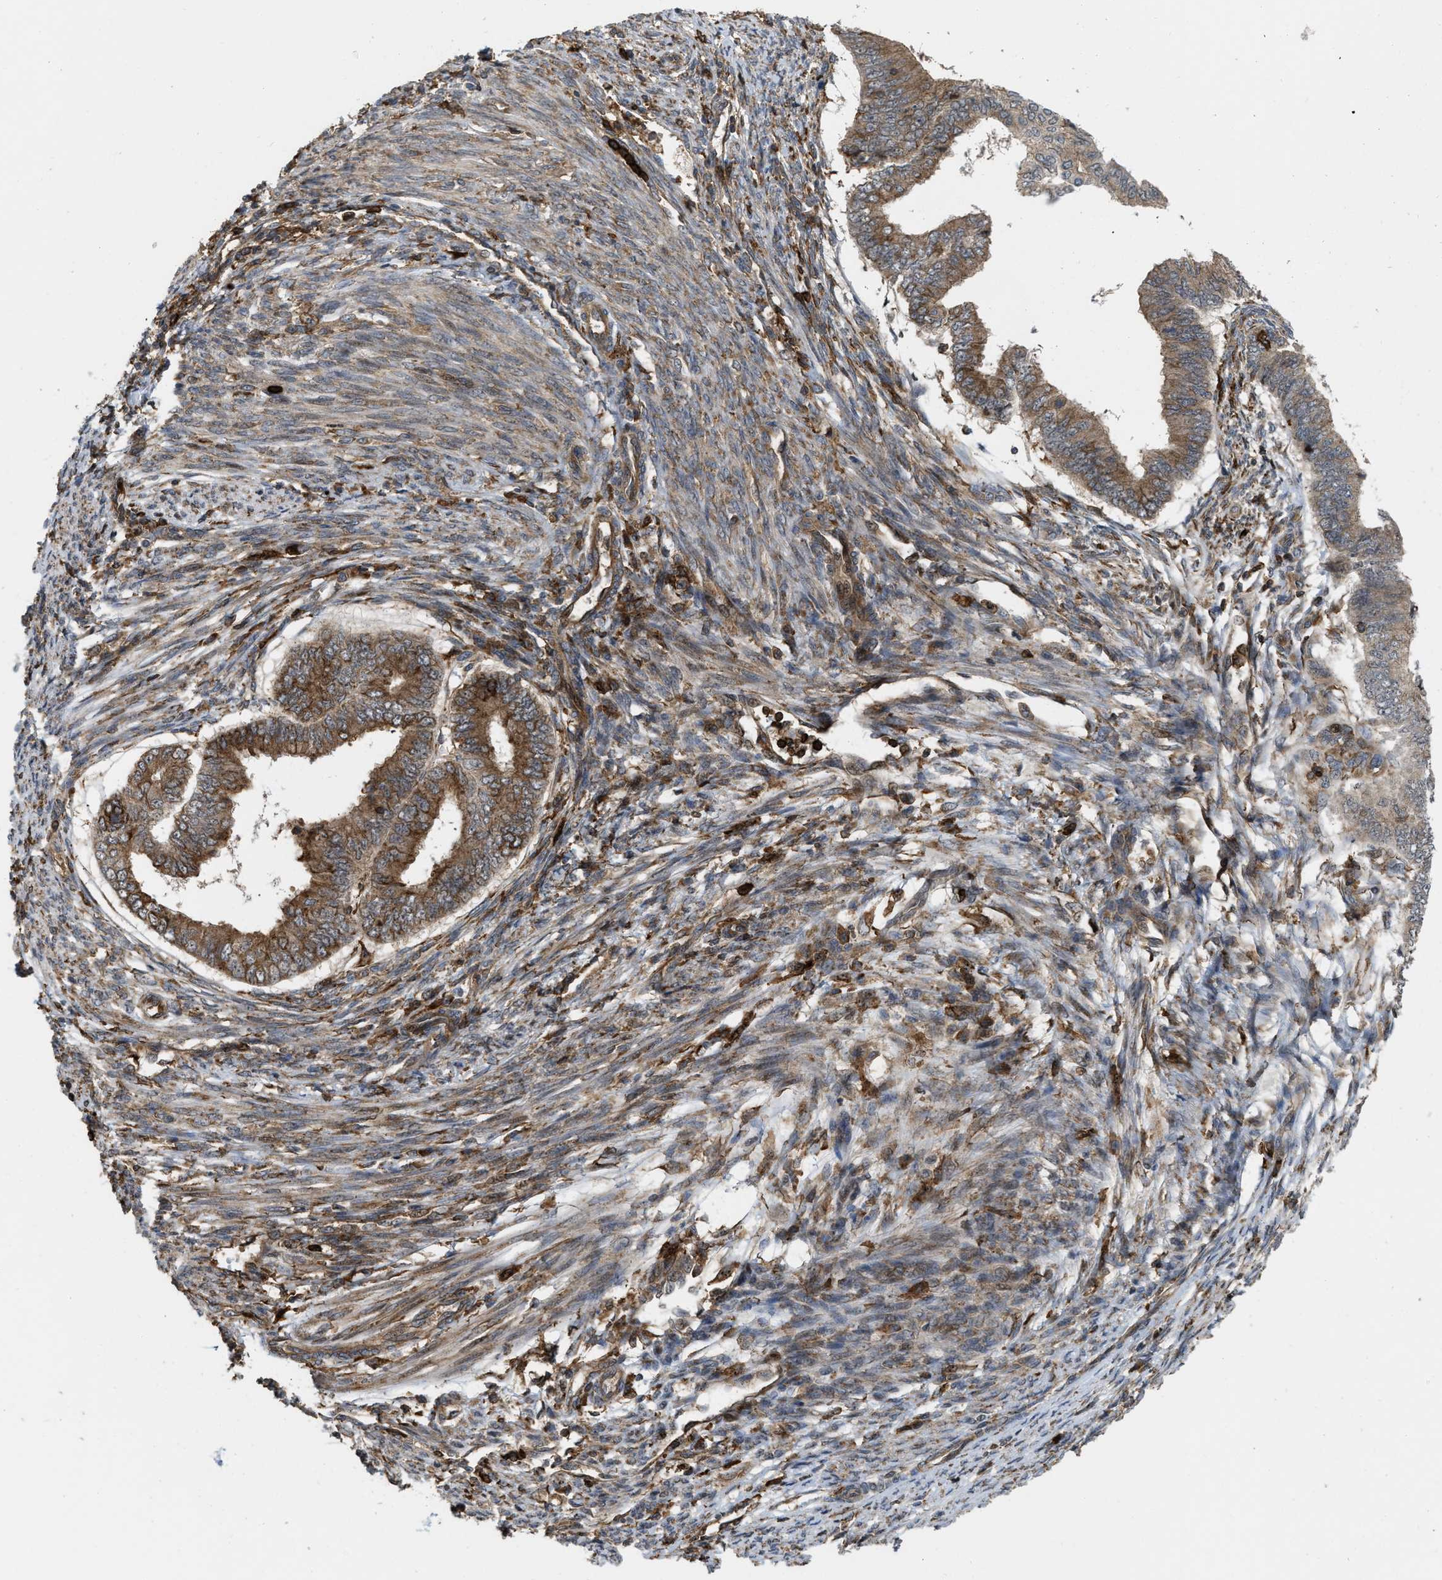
{"staining": {"intensity": "strong", "quantity": "25%-75%", "location": "cytoplasmic/membranous"}, "tissue": "endometrial cancer", "cell_type": "Tumor cells", "image_type": "cancer", "snomed": [{"axis": "morphology", "description": "Polyp, NOS"}, {"axis": "morphology", "description": "Adenocarcinoma, NOS"}, {"axis": "morphology", "description": "Adenoma, NOS"}, {"axis": "topography", "description": "Endometrium"}], "caption": "Adenocarcinoma (endometrial) stained with DAB (3,3'-diaminobenzidine) IHC shows high levels of strong cytoplasmic/membranous positivity in approximately 25%-75% of tumor cells.", "gene": "IQCE", "patient": {"sex": "female", "age": 79}}